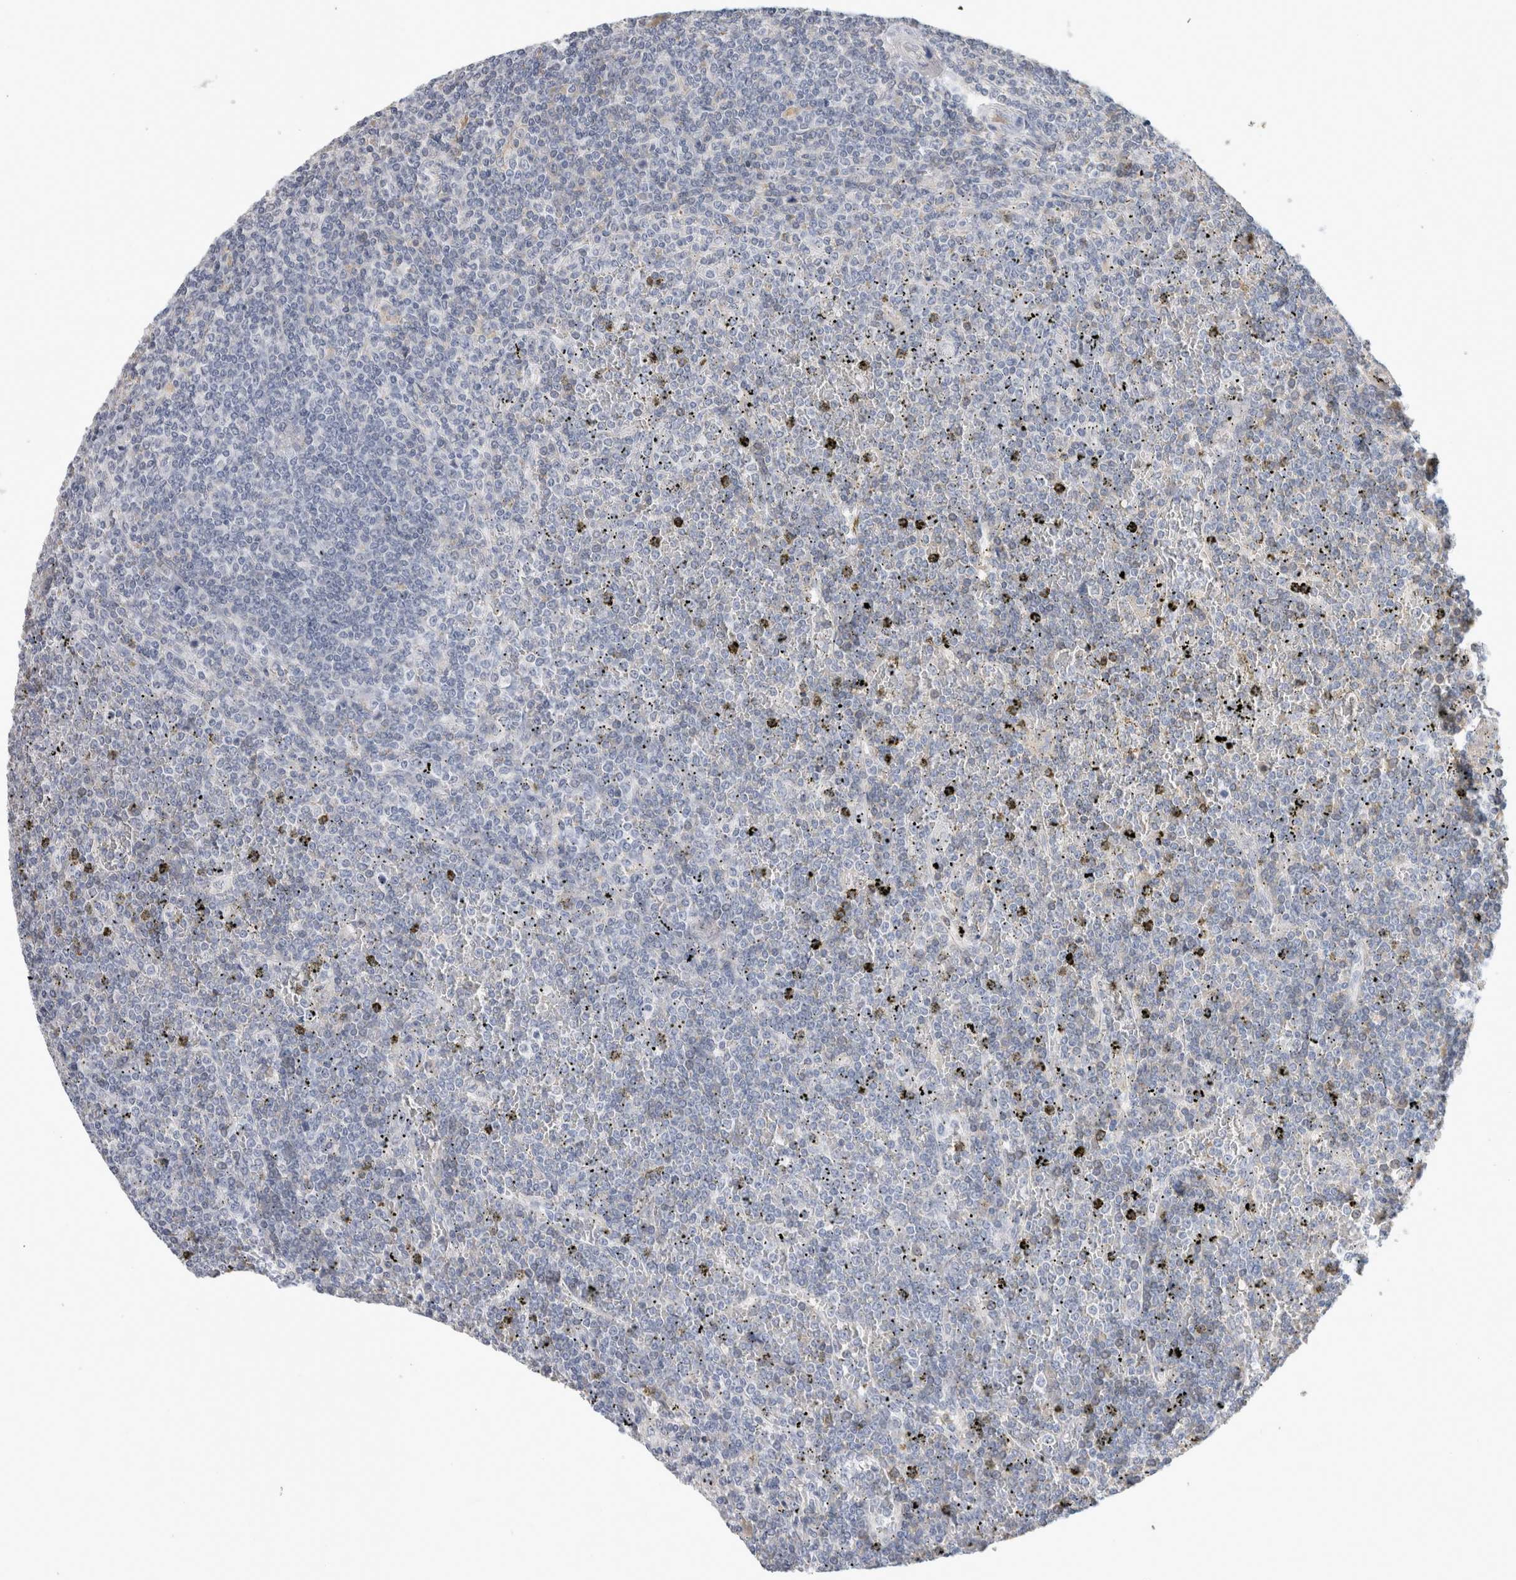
{"staining": {"intensity": "negative", "quantity": "none", "location": "none"}, "tissue": "lymphoma", "cell_type": "Tumor cells", "image_type": "cancer", "snomed": [{"axis": "morphology", "description": "Malignant lymphoma, non-Hodgkin's type, Low grade"}, {"axis": "topography", "description": "Spleen"}], "caption": "Immunohistochemistry of malignant lymphoma, non-Hodgkin's type (low-grade) reveals no staining in tumor cells.", "gene": "SCGB1A1", "patient": {"sex": "female", "age": 19}}